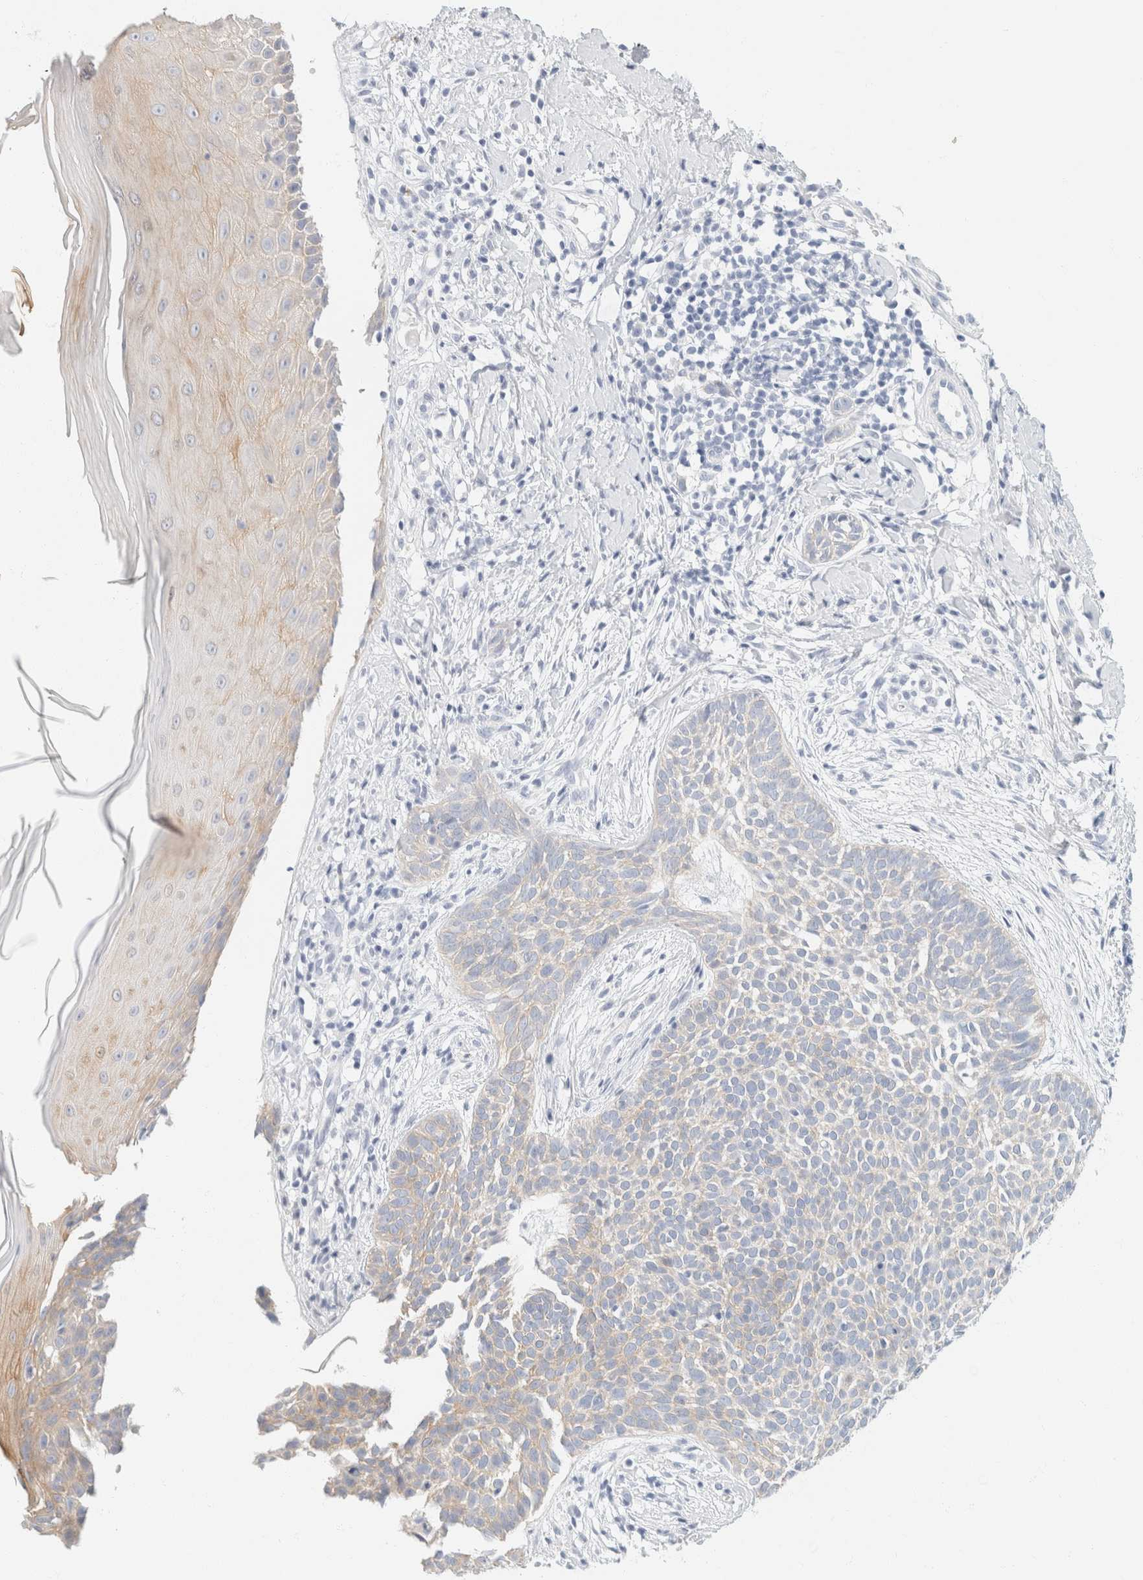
{"staining": {"intensity": "weak", "quantity": "<25%", "location": "cytoplasmic/membranous"}, "tissue": "skin cancer", "cell_type": "Tumor cells", "image_type": "cancer", "snomed": [{"axis": "morphology", "description": "Normal tissue, NOS"}, {"axis": "morphology", "description": "Basal cell carcinoma"}, {"axis": "topography", "description": "Skin"}], "caption": "Immunohistochemistry (IHC) photomicrograph of neoplastic tissue: human skin cancer (basal cell carcinoma) stained with DAB displays no significant protein expression in tumor cells.", "gene": "KRT20", "patient": {"sex": "male", "age": 67}}